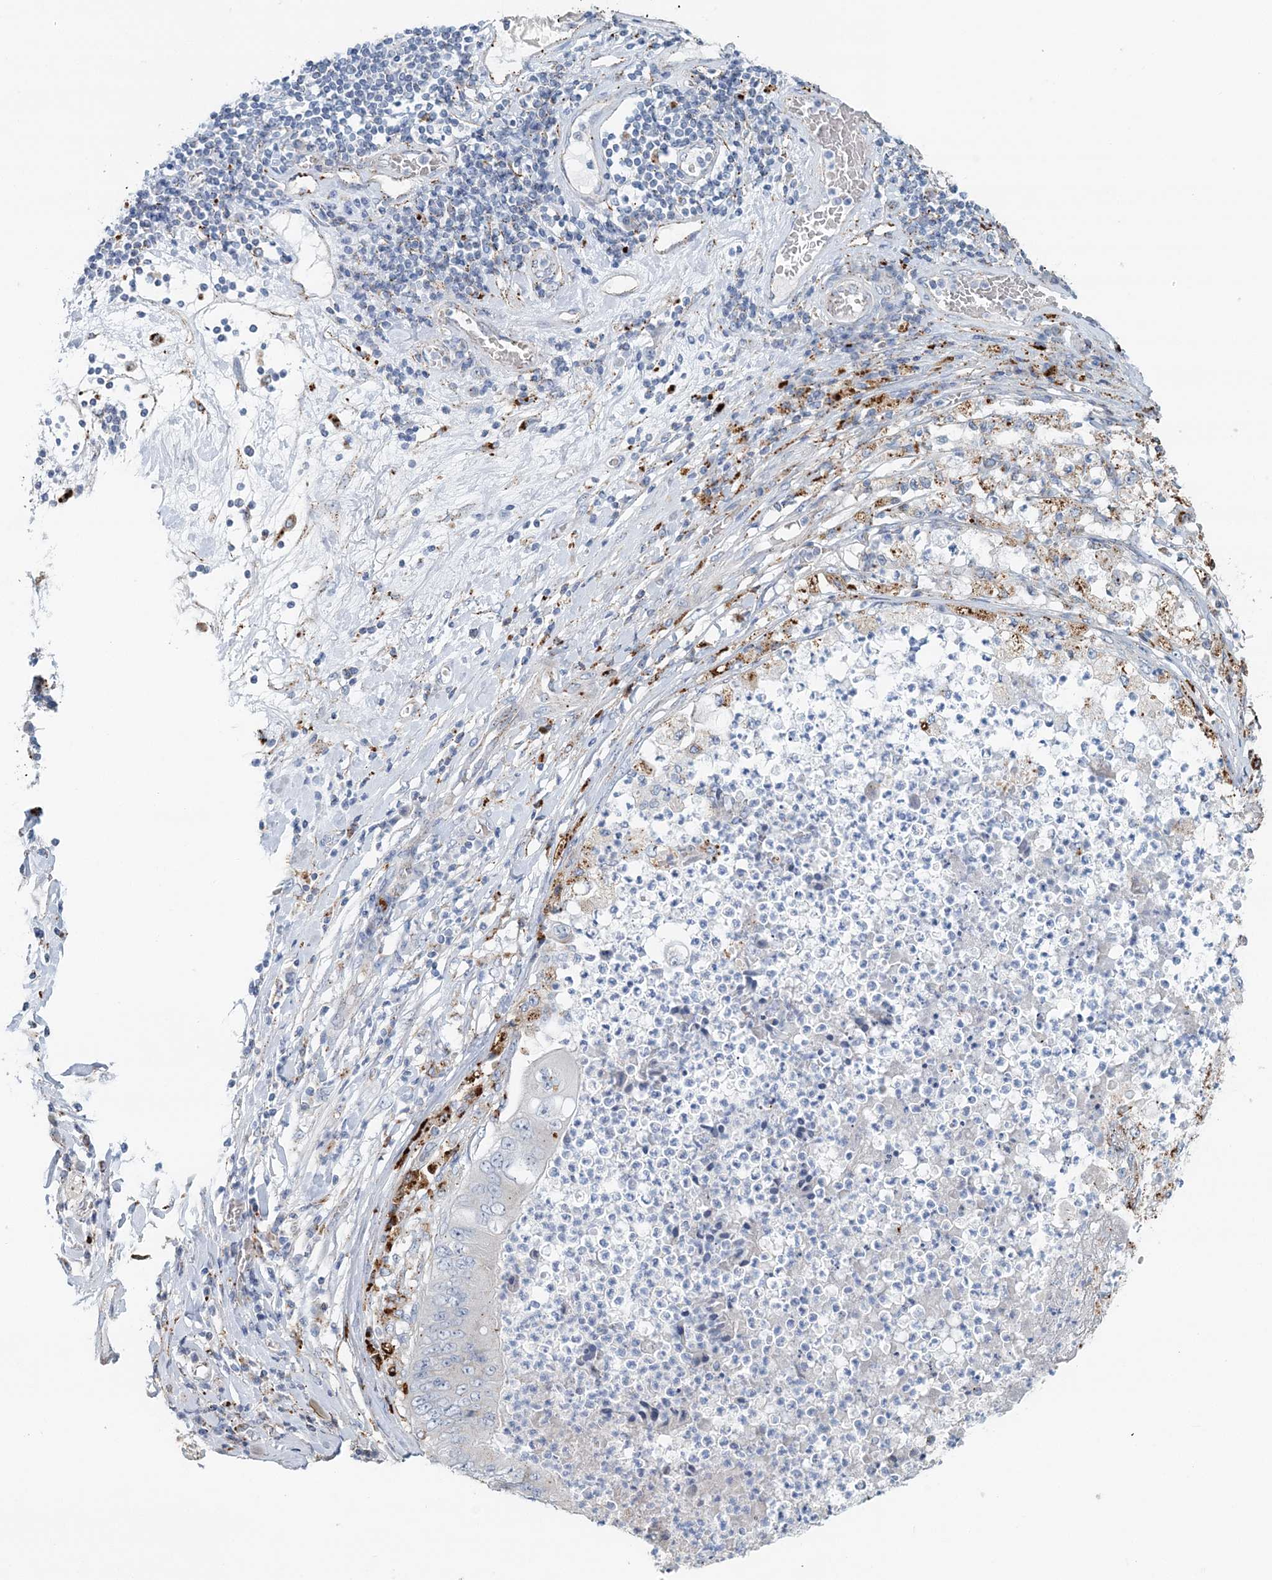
{"staining": {"intensity": "negative", "quantity": "none", "location": "none"}, "tissue": "stomach cancer", "cell_type": "Tumor cells", "image_type": "cancer", "snomed": [{"axis": "morphology", "description": "Adenocarcinoma, NOS"}, {"axis": "topography", "description": "Stomach"}], "caption": "Immunohistochemical staining of human stomach adenocarcinoma demonstrates no significant staining in tumor cells.", "gene": "TPP1", "patient": {"sex": "female", "age": 73}}